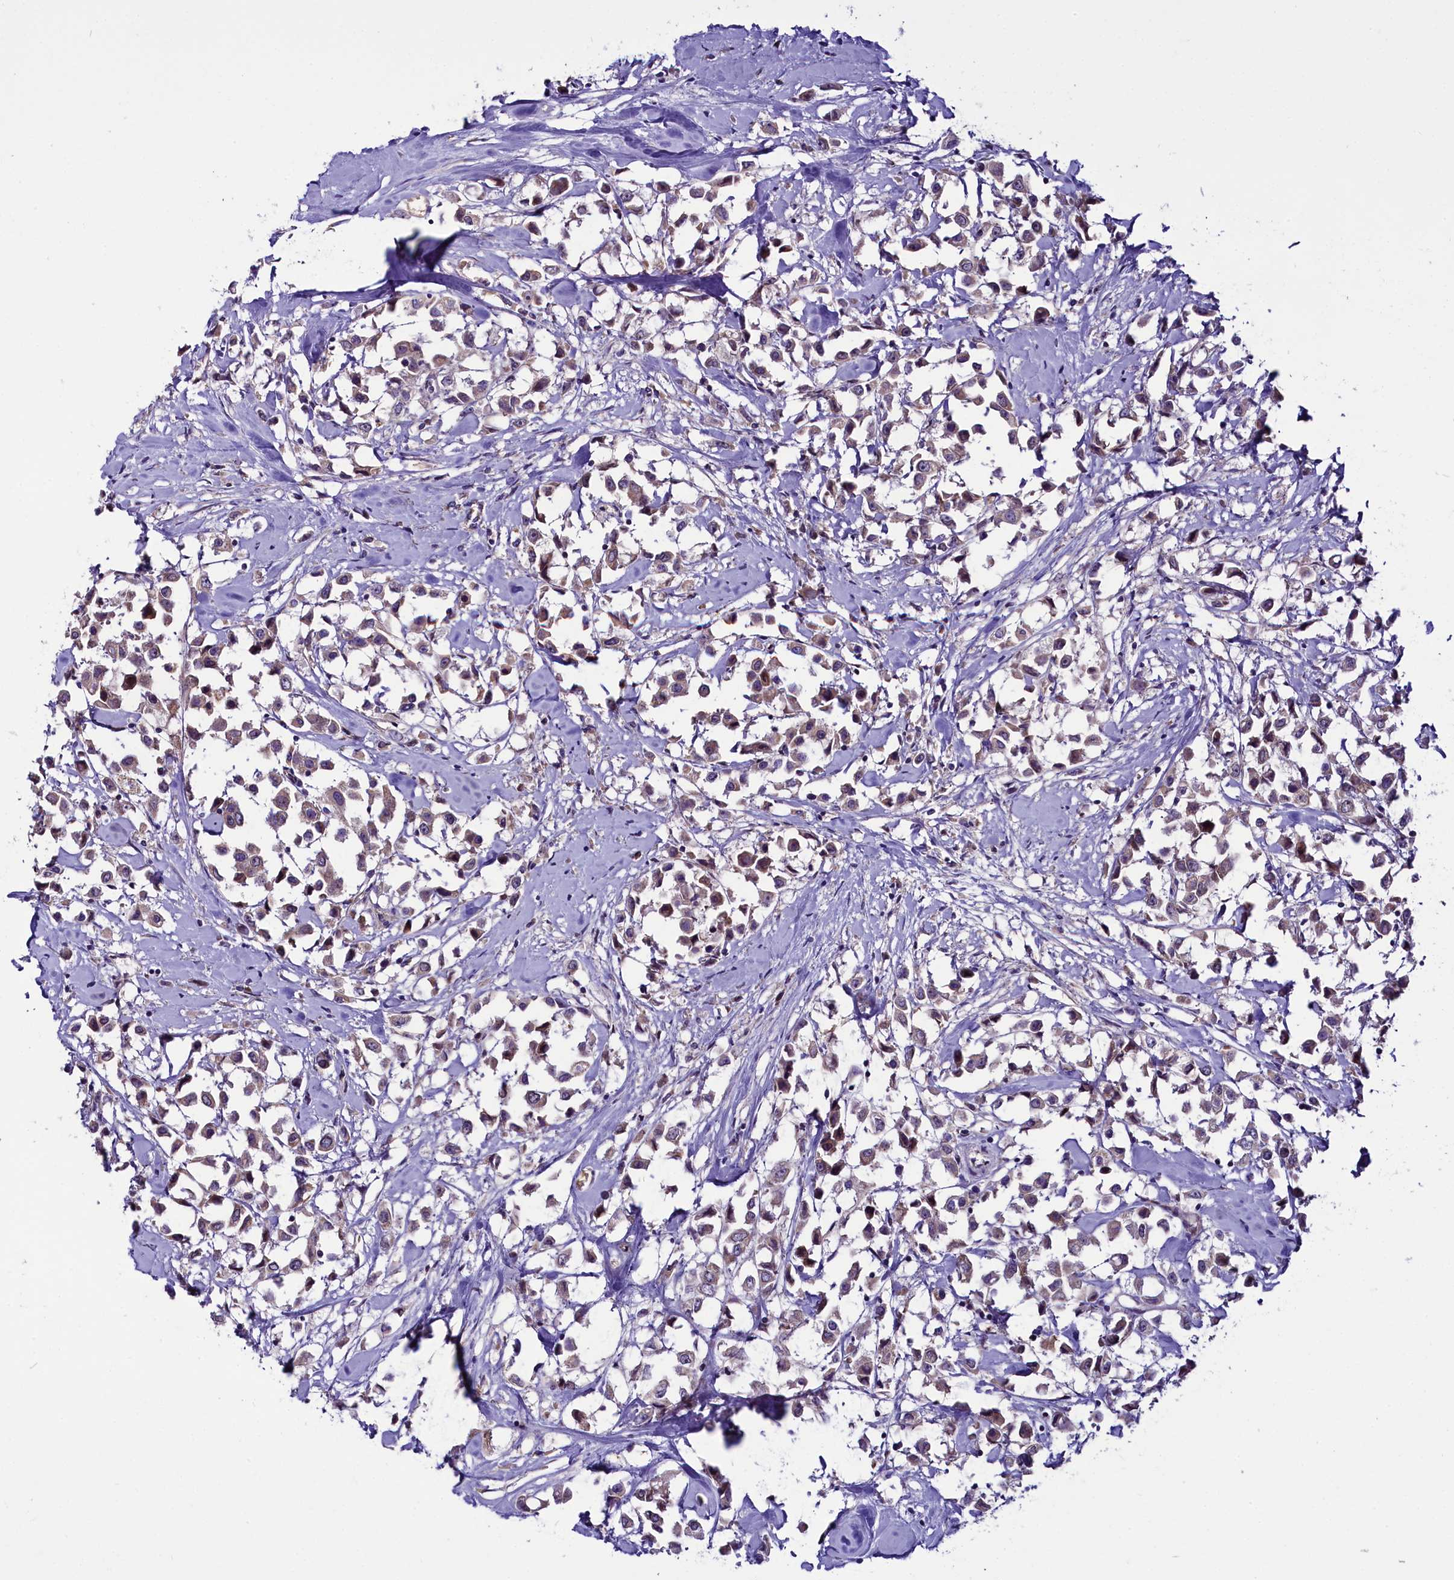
{"staining": {"intensity": "weak", "quantity": ">75%", "location": "cytoplasmic/membranous"}, "tissue": "breast cancer", "cell_type": "Tumor cells", "image_type": "cancer", "snomed": [{"axis": "morphology", "description": "Duct carcinoma"}, {"axis": "topography", "description": "Breast"}], "caption": "Immunohistochemistry histopathology image of neoplastic tissue: breast cancer (intraductal carcinoma) stained using IHC displays low levels of weak protein expression localized specifically in the cytoplasmic/membranous of tumor cells, appearing as a cytoplasmic/membranous brown color.", "gene": "C9orf40", "patient": {"sex": "female", "age": 61}}